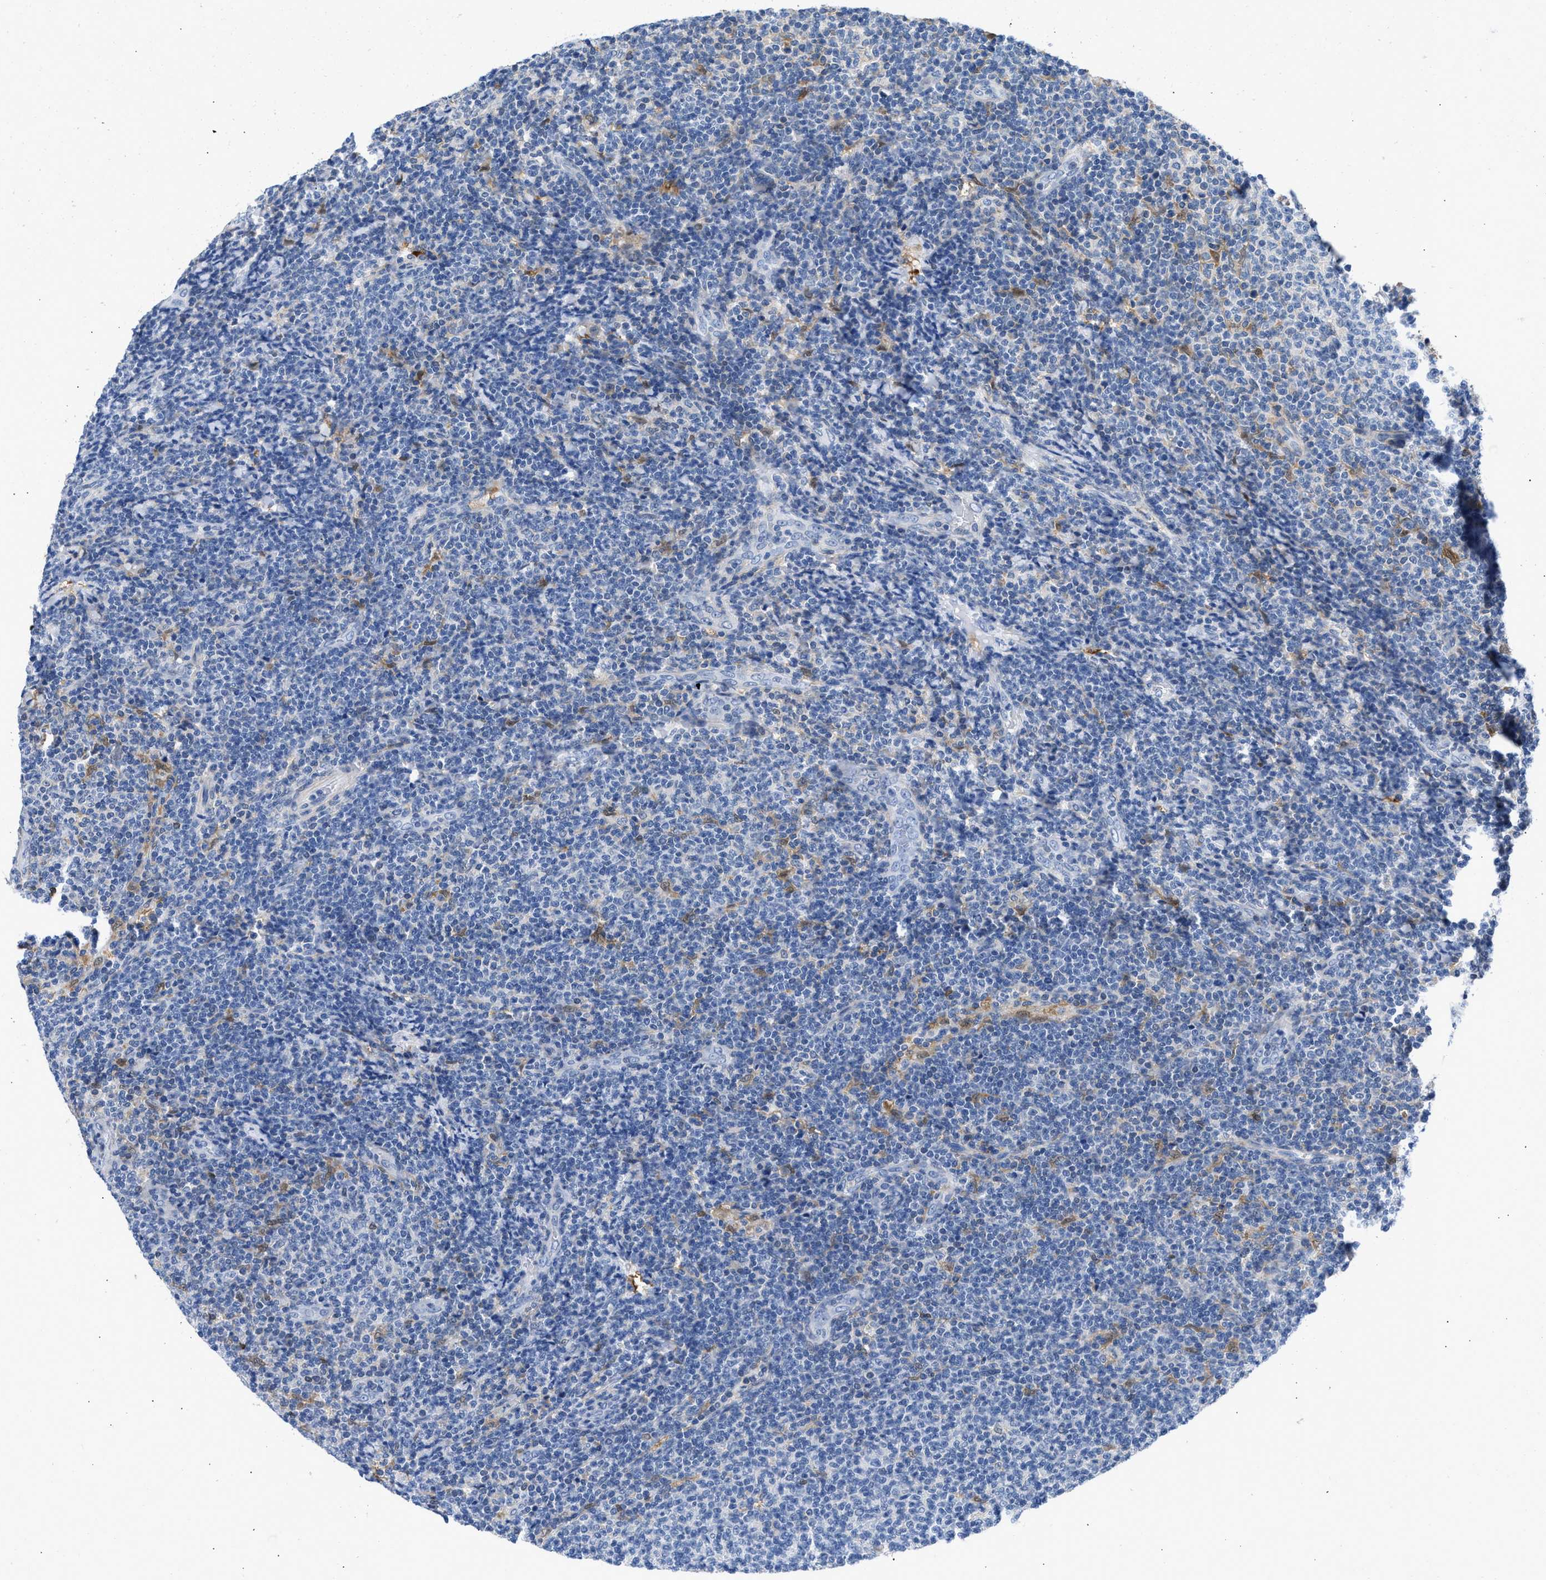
{"staining": {"intensity": "negative", "quantity": "none", "location": "none"}, "tissue": "lymphoma", "cell_type": "Tumor cells", "image_type": "cancer", "snomed": [{"axis": "morphology", "description": "Malignant lymphoma, non-Hodgkin's type, Low grade"}, {"axis": "topography", "description": "Lymph node"}], "caption": "There is no significant positivity in tumor cells of low-grade malignant lymphoma, non-Hodgkin's type.", "gene": "CBR1", "patient": {"sex": "male", "age": 66}}